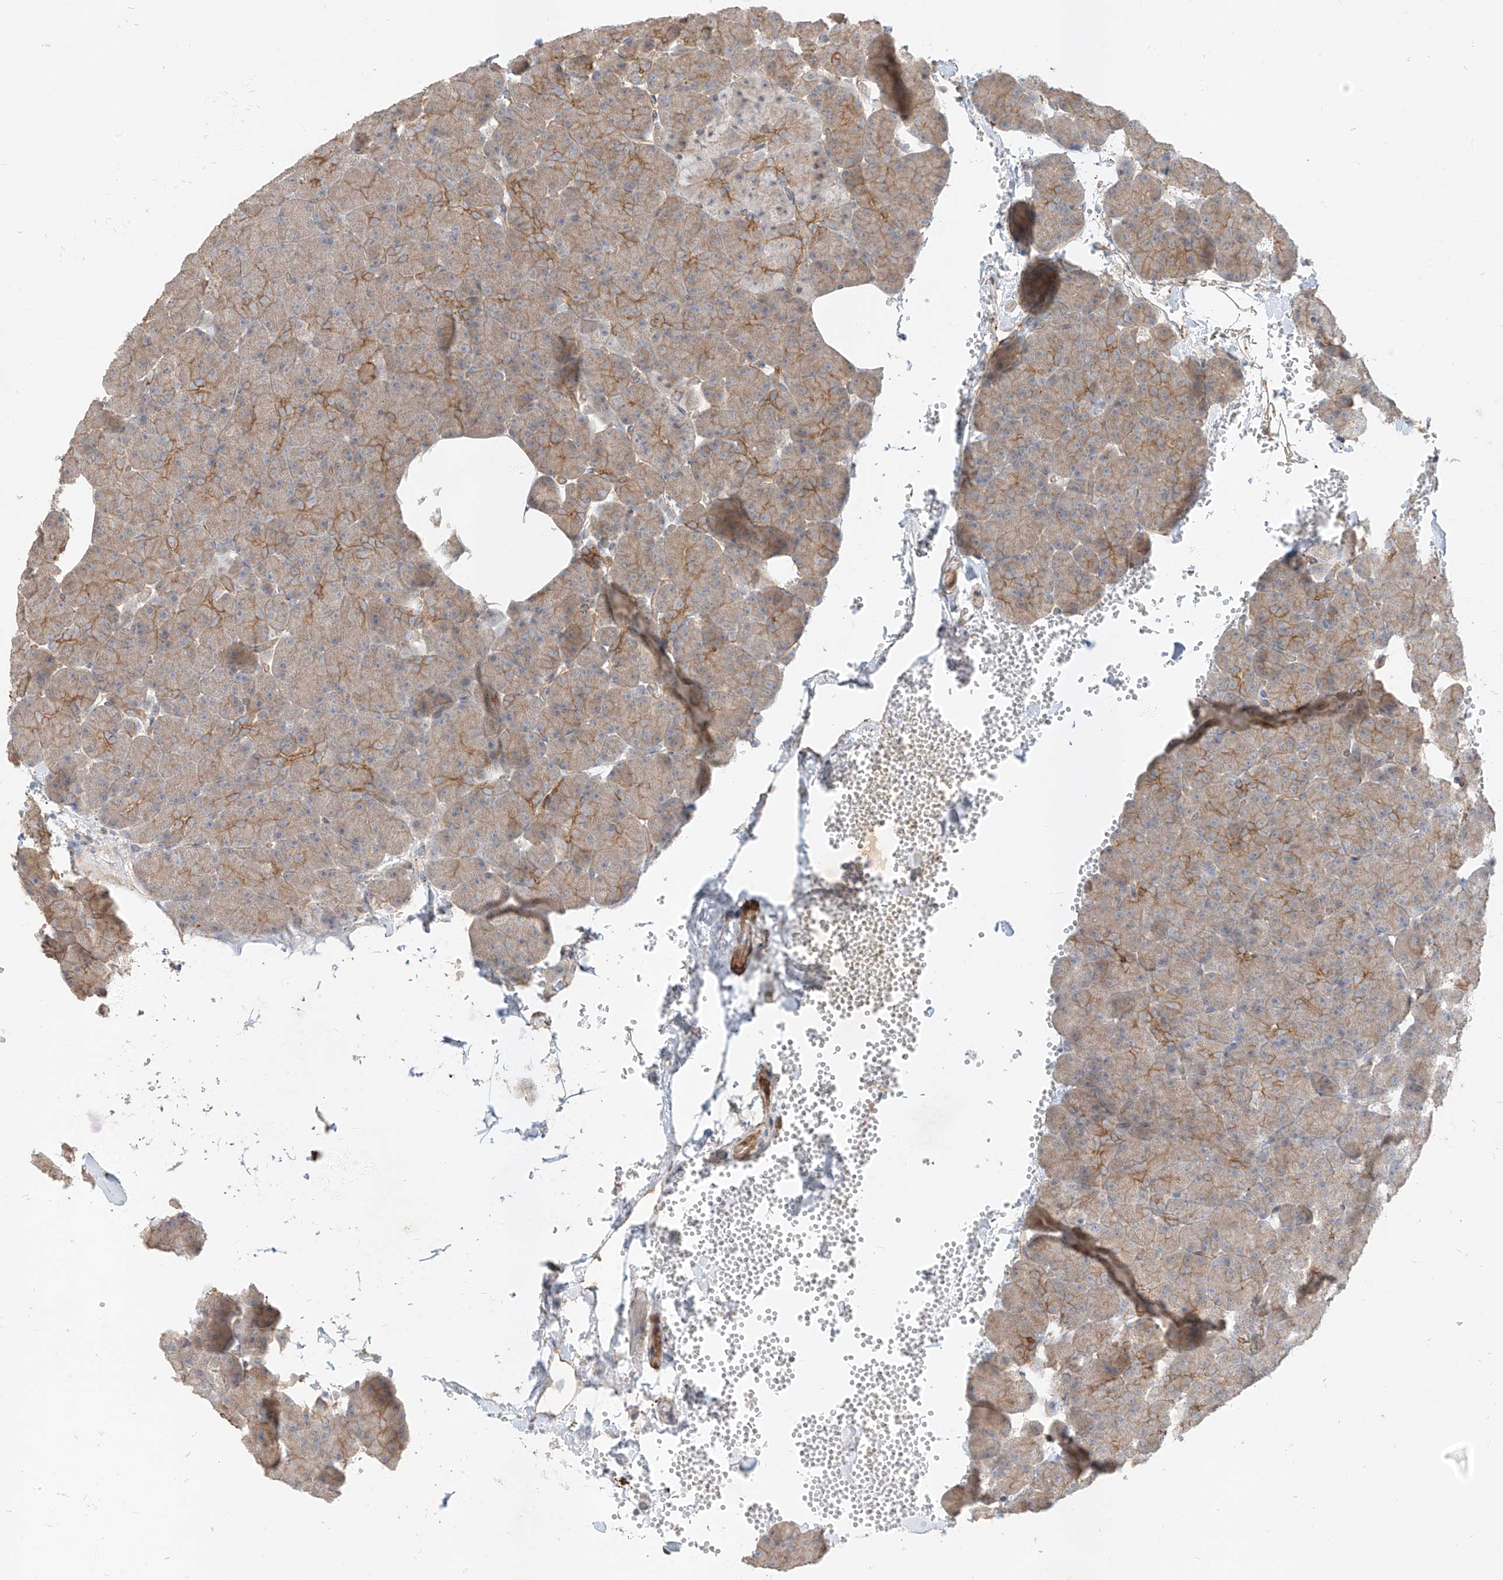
{"staining": {"intensity": "moderate", "quantity": "25%-75%", "location": "cytoplasmic/membranous"}, "tissue": "pancreas", "cell_type": "Exocrine glandular cells", "image_type": "normal", "snomed": [{"axis": "morphology", "description": "Normal tissue, NOS"}, {"axis": "morphology", "description": "Carcinoid, malignant, NOS"}, {"axis": "topography", "description": "Pancreas"}], "caption": "Unremarkable pancreas was stained to show a protein in brown. There is medium levels of moderate cytoplasmic/membranous expression in approximately 25%-75% of exocrine glandular cells. (IHC, brightfield microscopy, high magnification).", "gene": "EPHX4", "patient": {"sex": "female", "age": 35}}